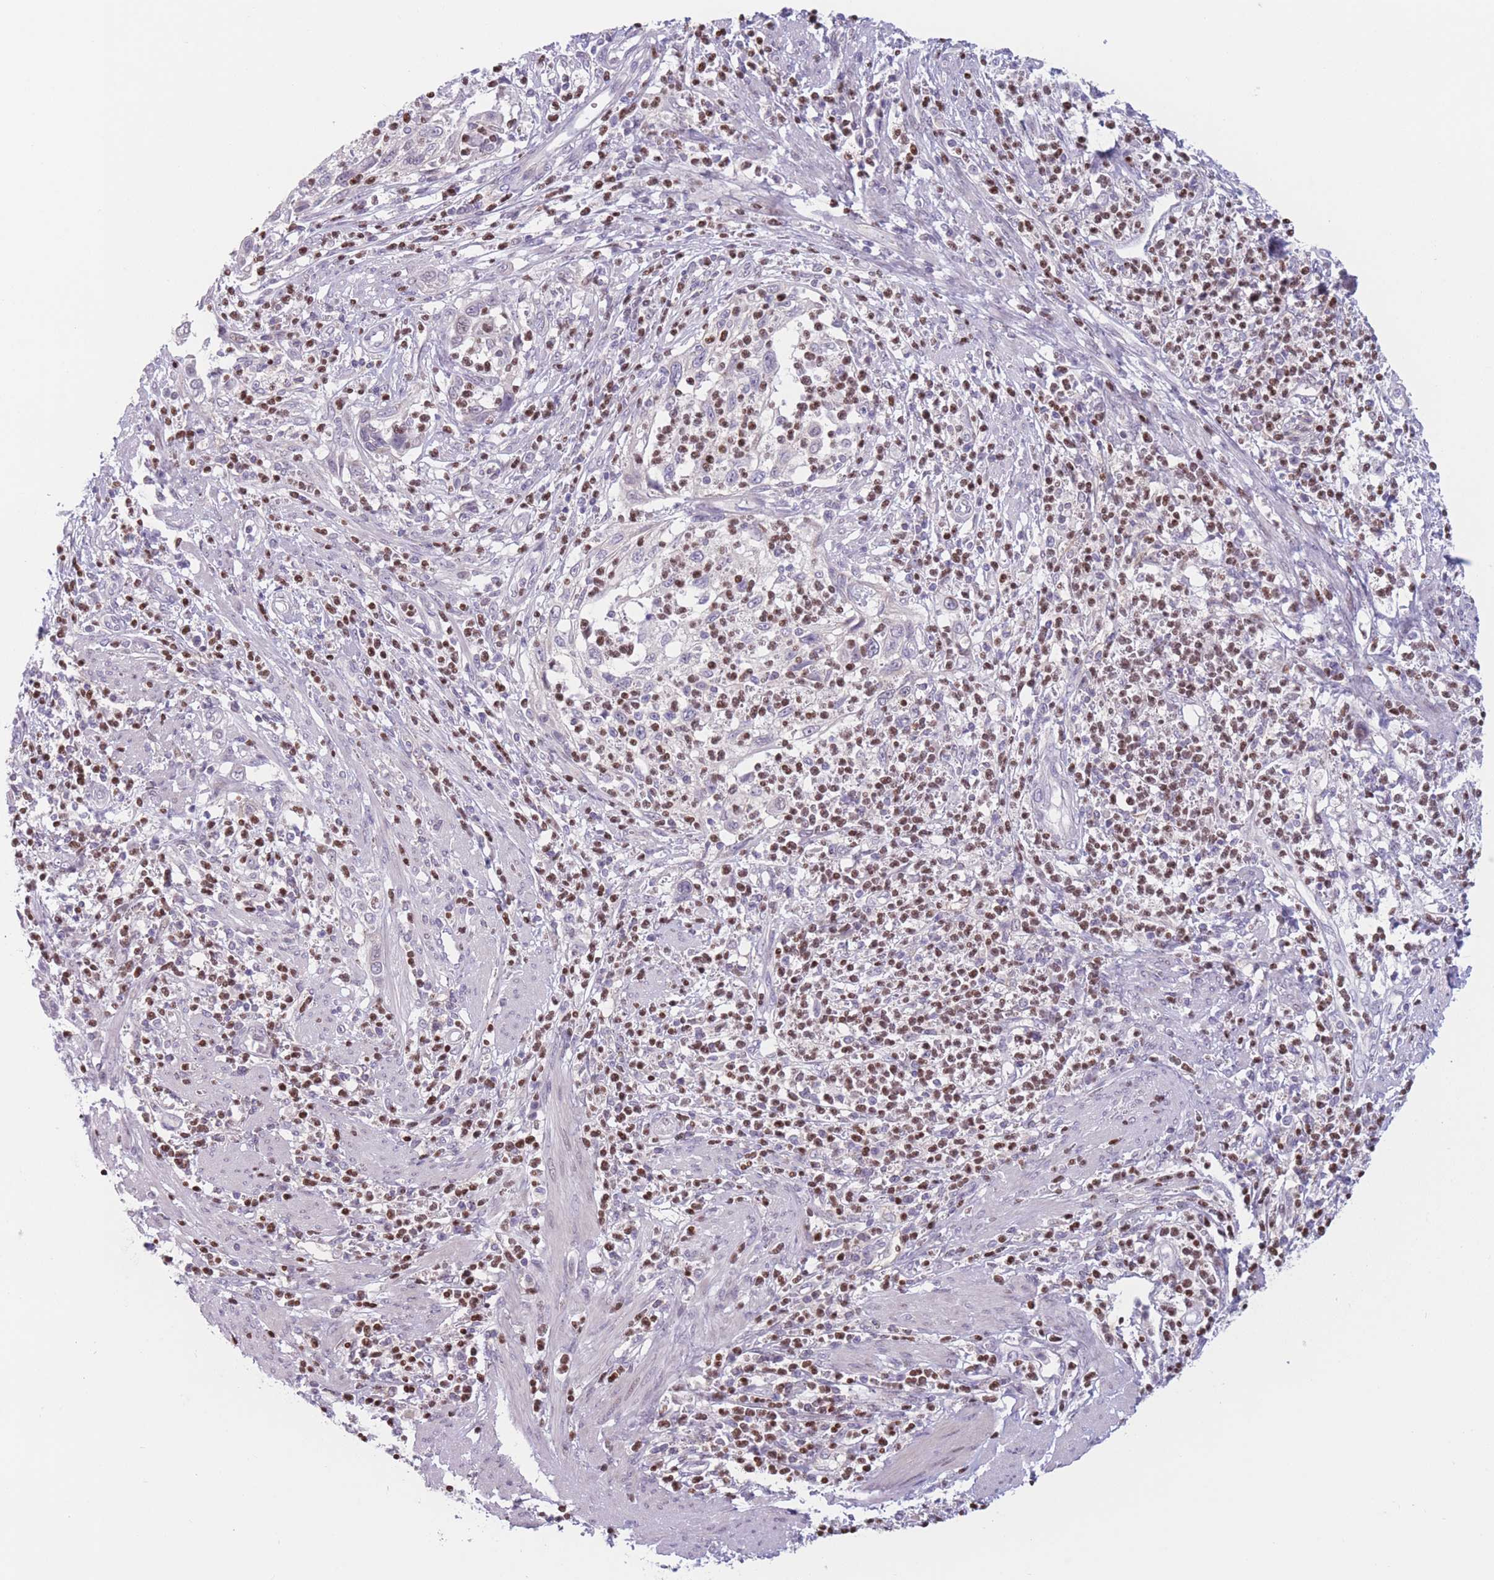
{"staining": {"intensity": "negative", "quantity": "none", "location": "none"}, "tissue": "cervical cancer", "cell_type": "Tumor cells", "image_type": "cancer", "snomed": [{"axis": "morphology", "description": "Squamous cell carcinoma, NOS"}, {"axis": "topography", "description": "Cervix"}], "caption": "Protein analysis of cervical cancer (squamous cell carcinoma) reveals no significant staining in tumor cells.", "gene": "ZNF439", "patient": {"sex": "female", "age": 70}}